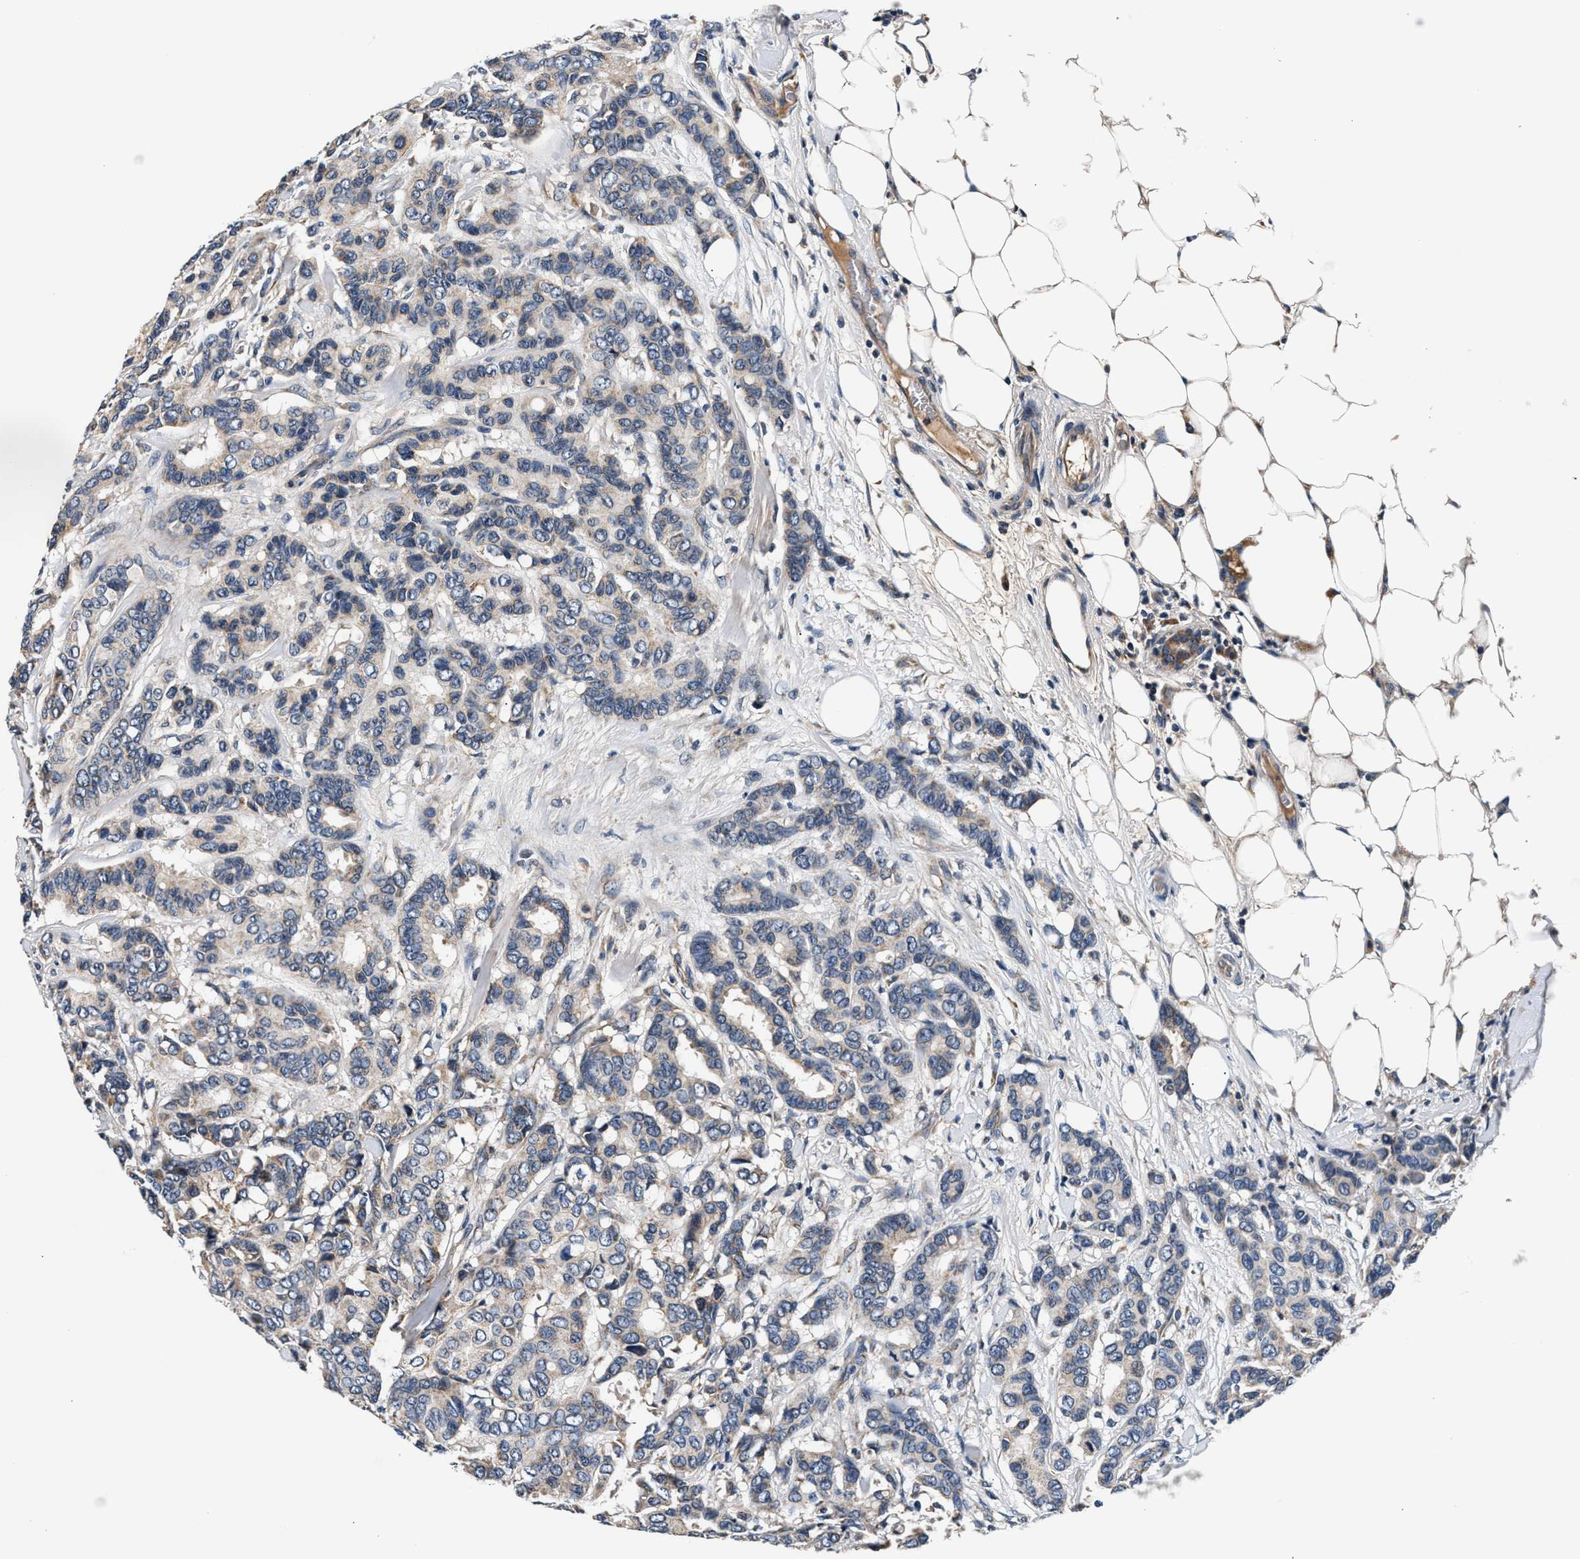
{"staining": {"intensity": "negative", "quantity": "none", "location": "none"}, "tissue": "breast cancer", "cell_type": "Tumor cells", "image_type": "cancer", "snomed": [{"axis": "morphology", "description": "Duct carcinoma"}, {"axis": "topography", "description": "Breast"}], "caption": "Tumor cells show no significant protein positivity in breast infiltrating ductal carcinoma.", "gene": "IMMT", "patient": {"sex": "female", "age": 87}}